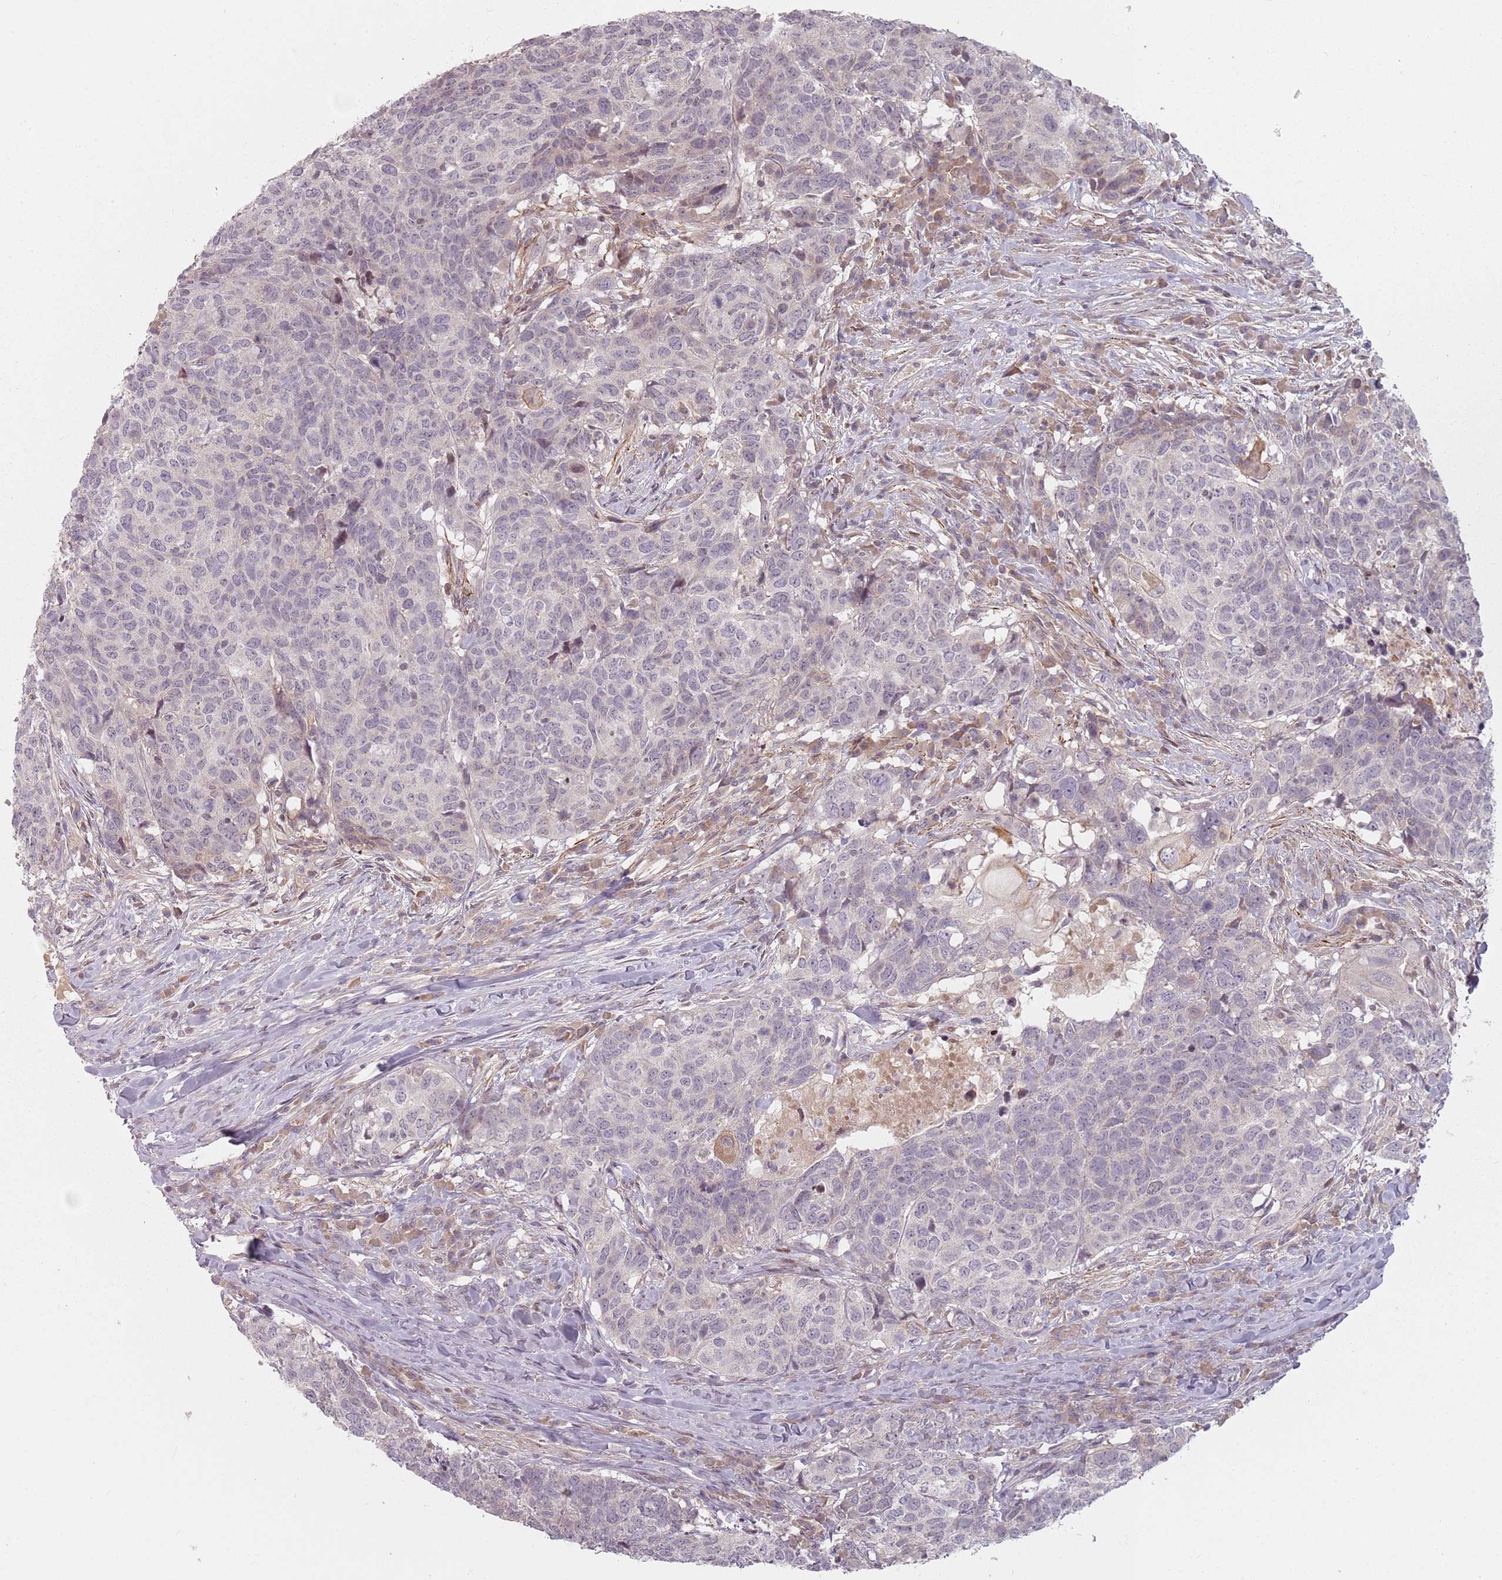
{"staining": {"intensity": "negative", "quantity": "none", "location": "none"}, "tissue": "head and neck cancer", "cell_type": "Tumor cells", "image_type": "cancer", "snomed": [{"axis": "morphology", "description": "Normal tissue, NOS"}, {"axis": "morphology", "description": "Squamous cell carcinoma, NOS"}, {"axis": "topography", "description": "Skeletal muscle"}, {"axis": "topography", "description": "Vascular tissue"}, {"axis": "topography", "description": "Peripheral nerve tissue"}, {"axis": "topography", "description": "Head-Neck"}], "caption": "Protein analysis of head and neck squamous cell carcinoma displays no significant positivity in tumor cells.", "gene": "RPS6KA2", "patient": {"sex": "male", "age": 66}}